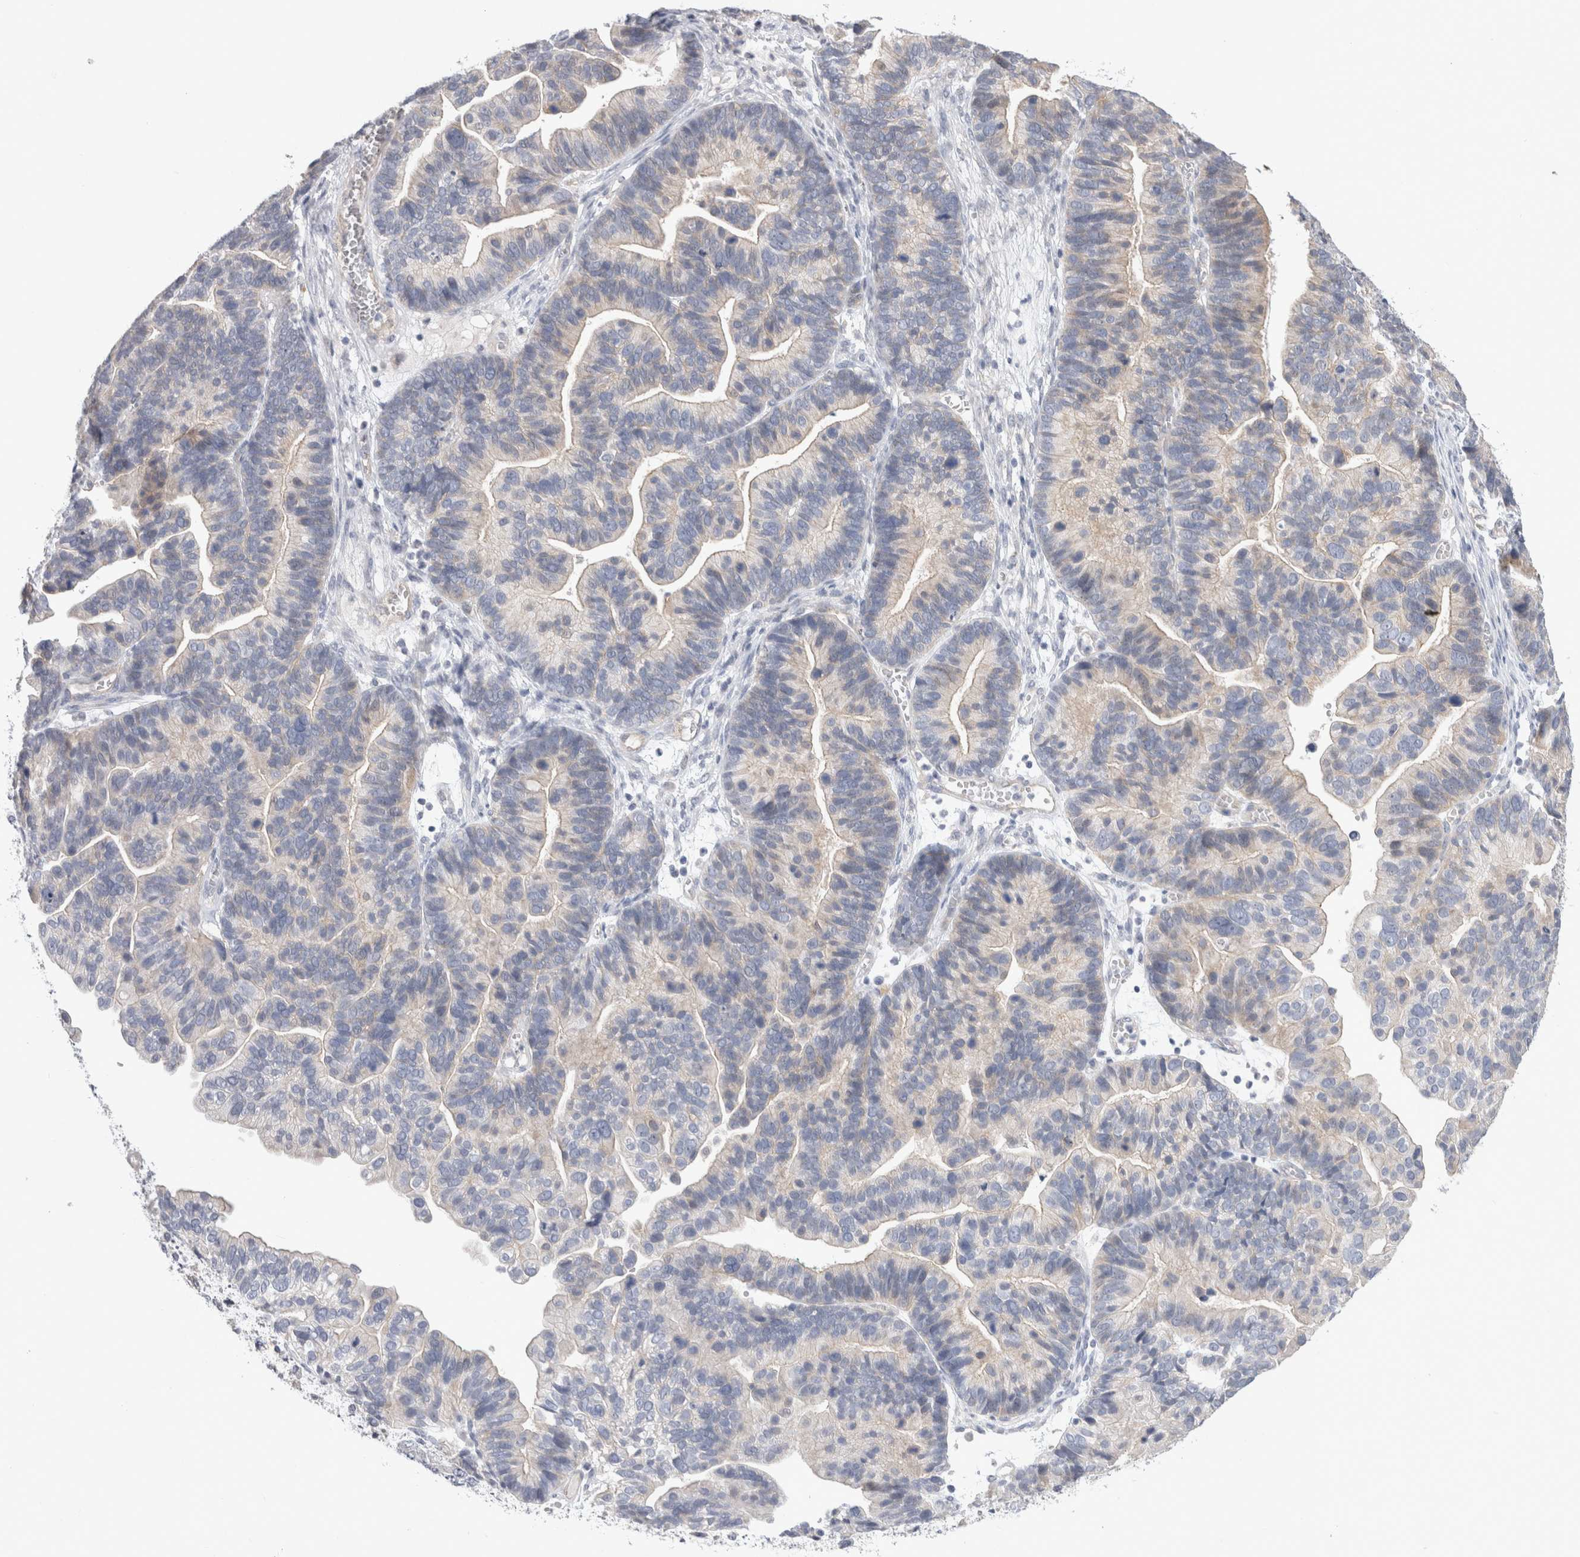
{"staining": {"intensity": "weak", "quantity": "<25%", "location": "cytoplasmic/membranous"}, "tissue": "ovarian cancer", "cell_type": "Tumor cells", "image_type": "cancer", "snomed": [{"axis": "morphology", "description": "Cystadenocarcinoma, serous, NOS"}, {"axis": "topography", "description": "Ovary"}], "caption": "Immunohistochemistry of ovarian cancer reveals no expression in tumor cells.", "gene": "AFP", "patient": {"sex": "female", "age": 56}}